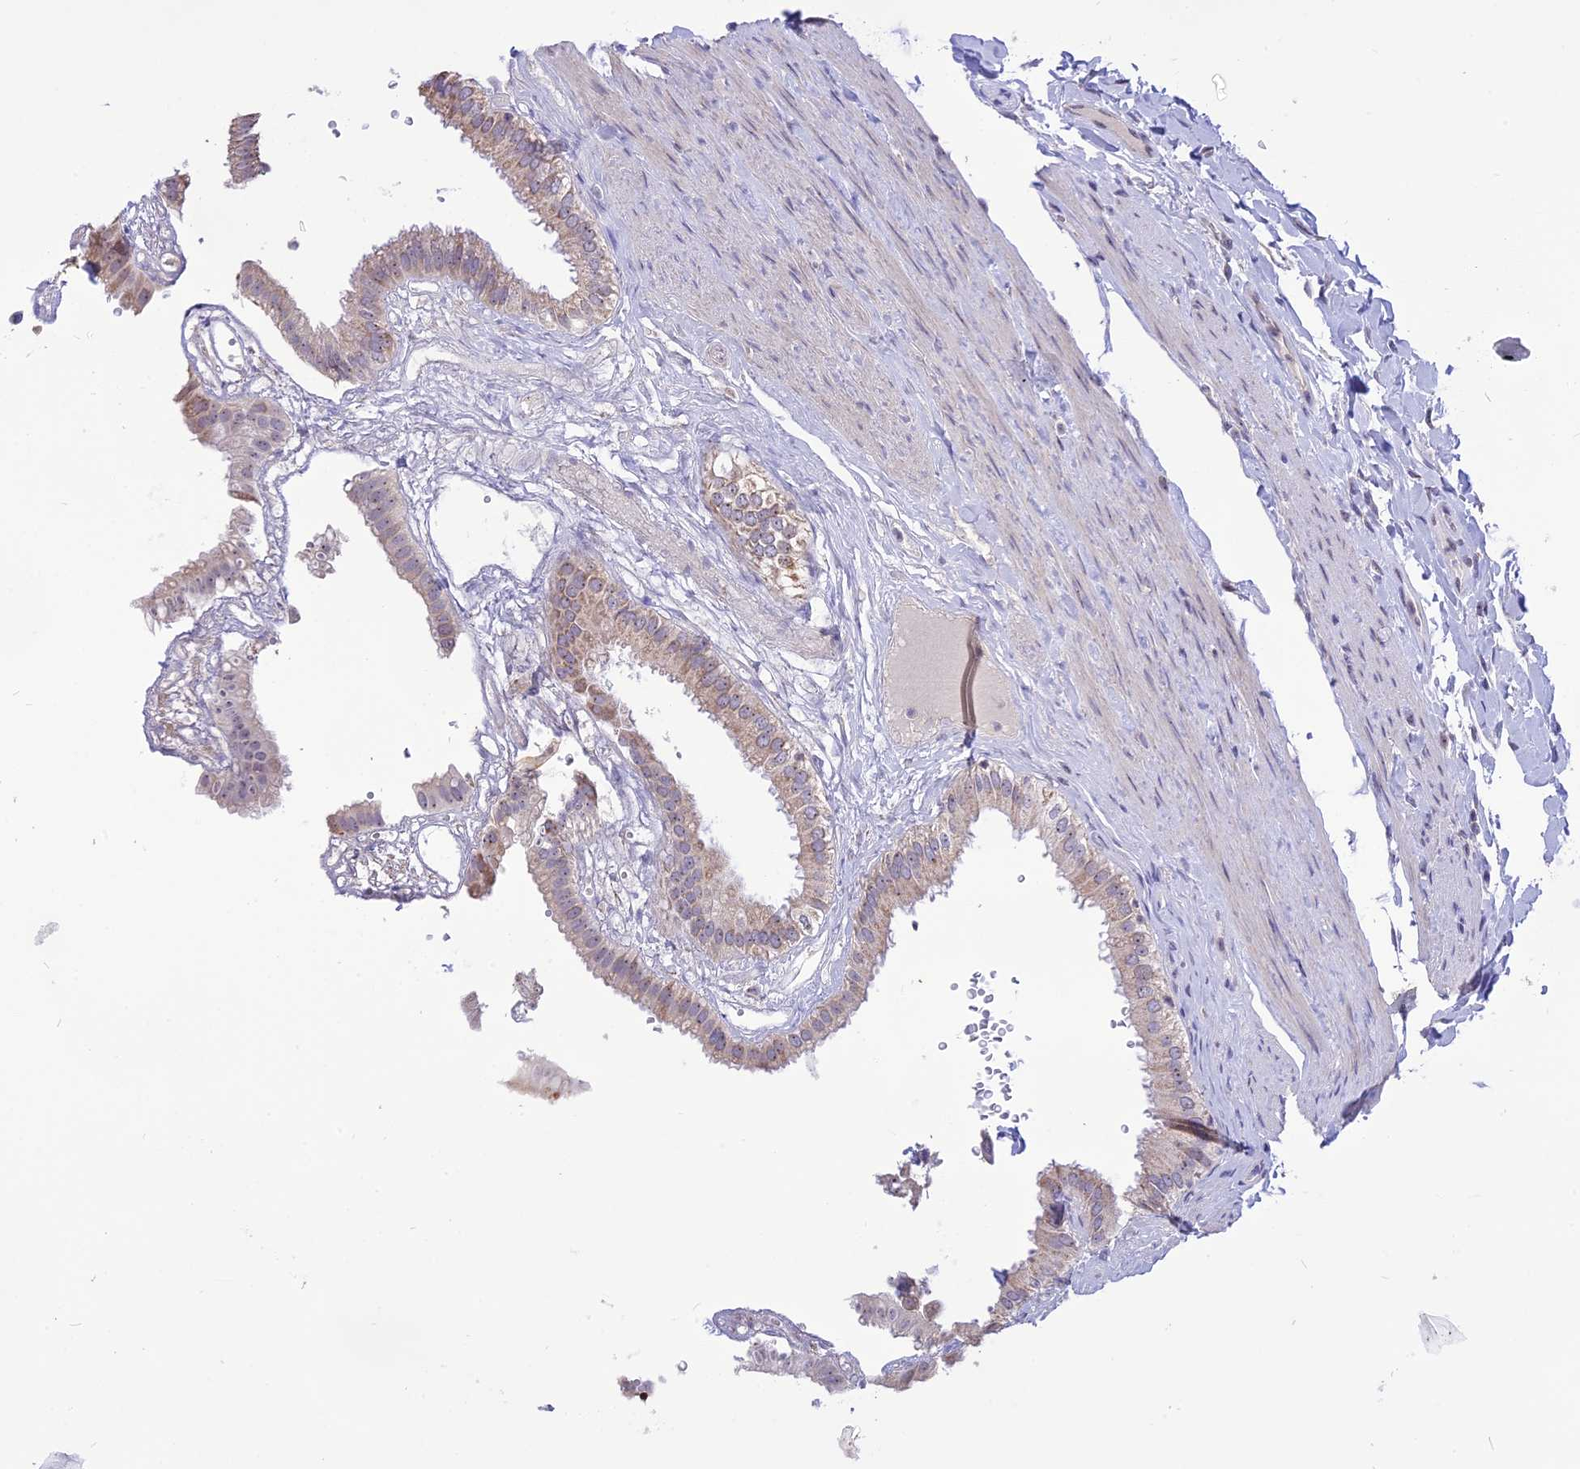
{"staining": {"intensity": "moderate", "quantity": "25%-75%", "location": "cytoplasmic/membranous,nuclear"}, "tissue": "gallbladder", "cell_type": "Glandular cells", "image_type": "normal", "snomed": [{"axis": "morphology", "description": "Normal tissue, NOS"}, {"axis": "topography", "description": "Gallbladder"}], "caption": "The image displays a brown stain indicating the presence of a protein in the cytoplasmic/membranous,nuclear of glandular cells in gallbladder.", "gene": "CMSS1", "patient": {"sex": "female", "age": 61}}